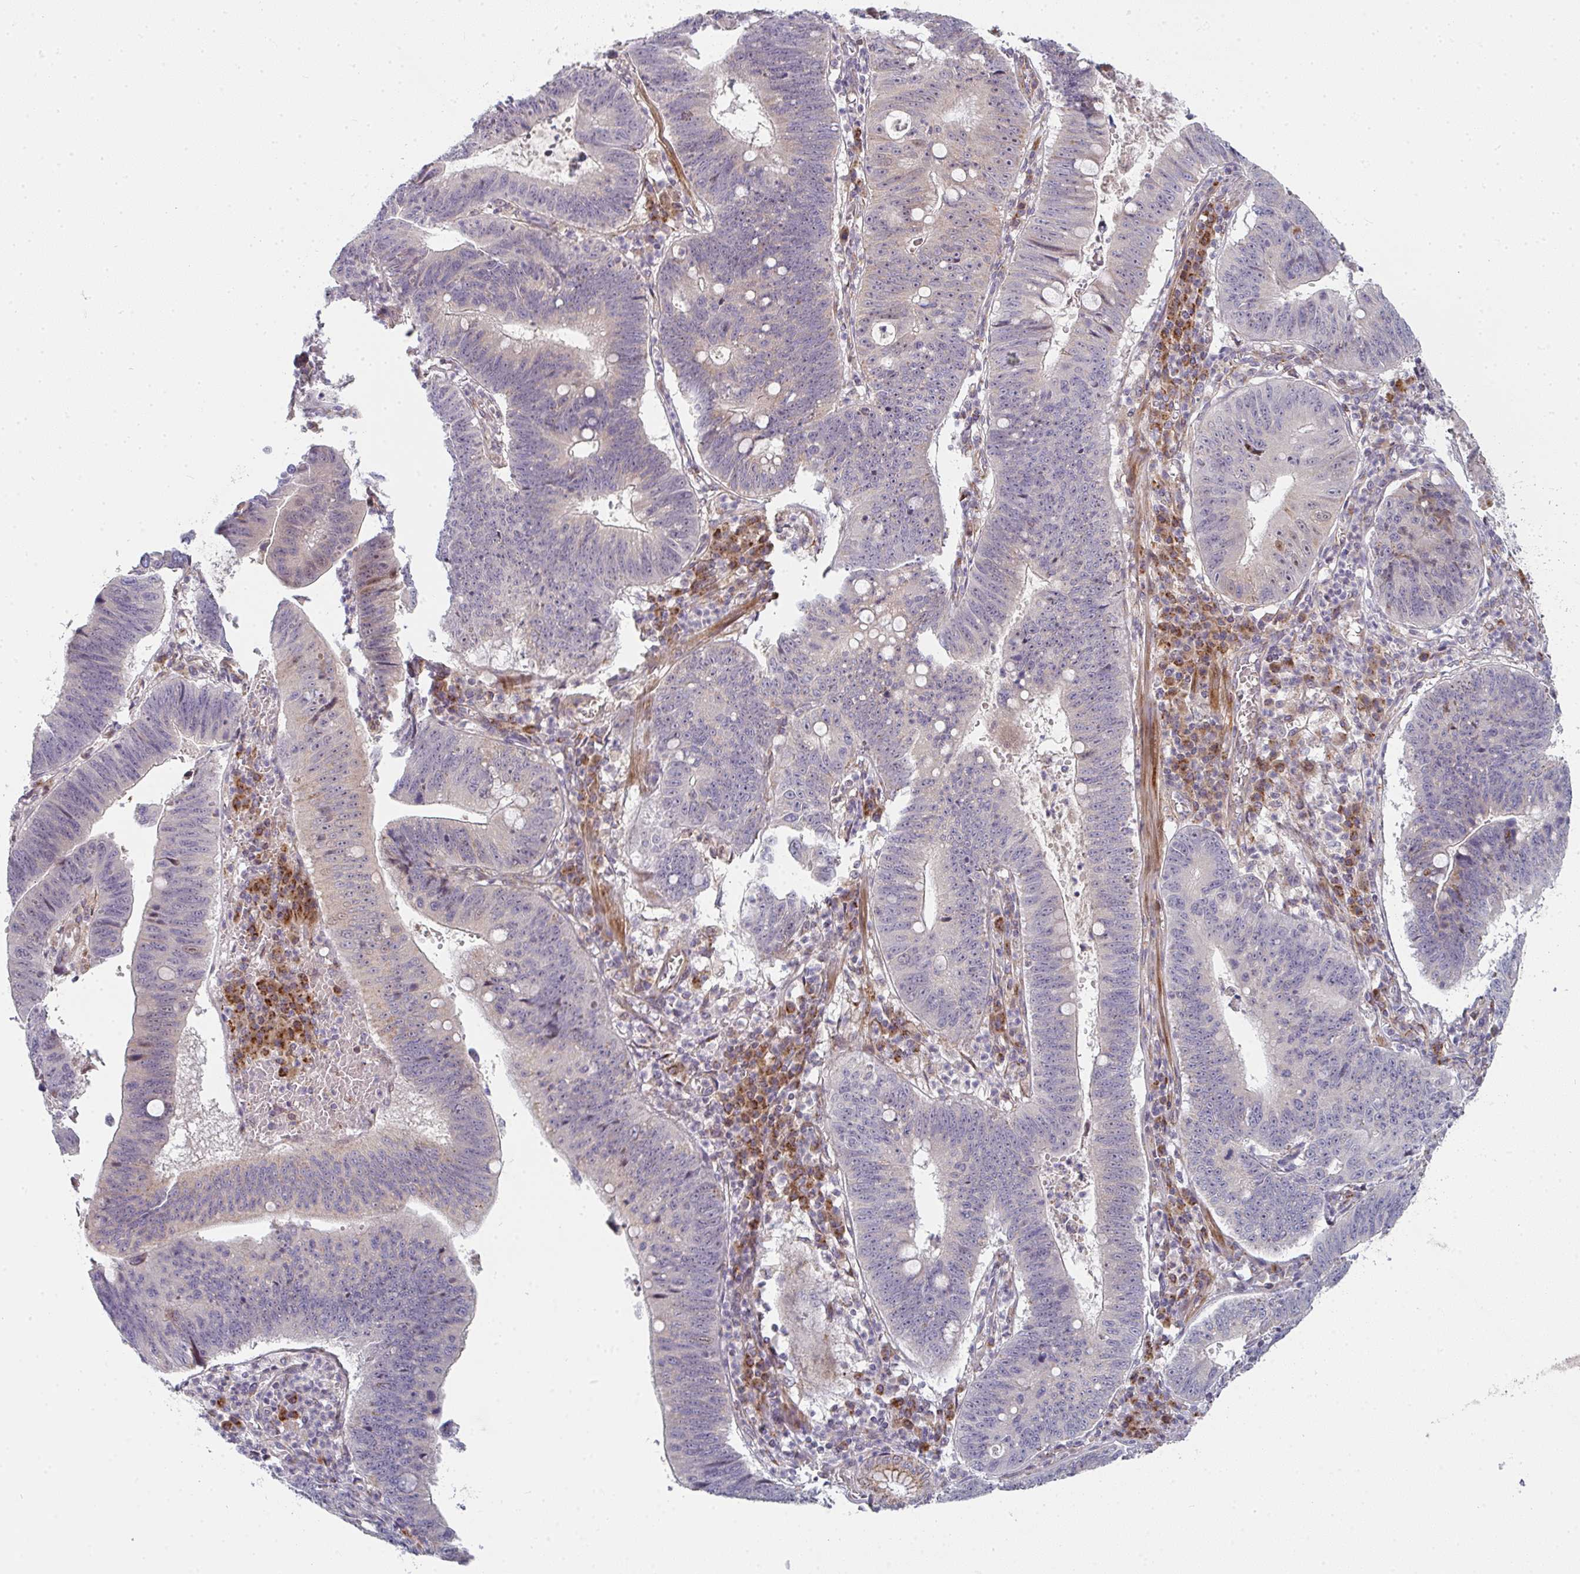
{"staining": {"intensity": "moderate", "quantity": "<25%", "location": "cytoplasmic/membranous,nuclear"}, "tissue": "stomach cancer", "cell_type": "Tumor cells", "image_type": "cancer", "snomed": [{"axis": "morphology", "description": "Adenocarcinoma, NOS"}, {"axis": "topography", "description": "Stomach"}], "caption": "Human stomach cancer (adenocarcinoma) stained for a protein (brown) exhibits moderate cytoplasmic/membranous and nuclear positive staining in about <25% of tumor cells.", "gene": "RHEBL1", "patient": {"sex": "male", "age": 59}}